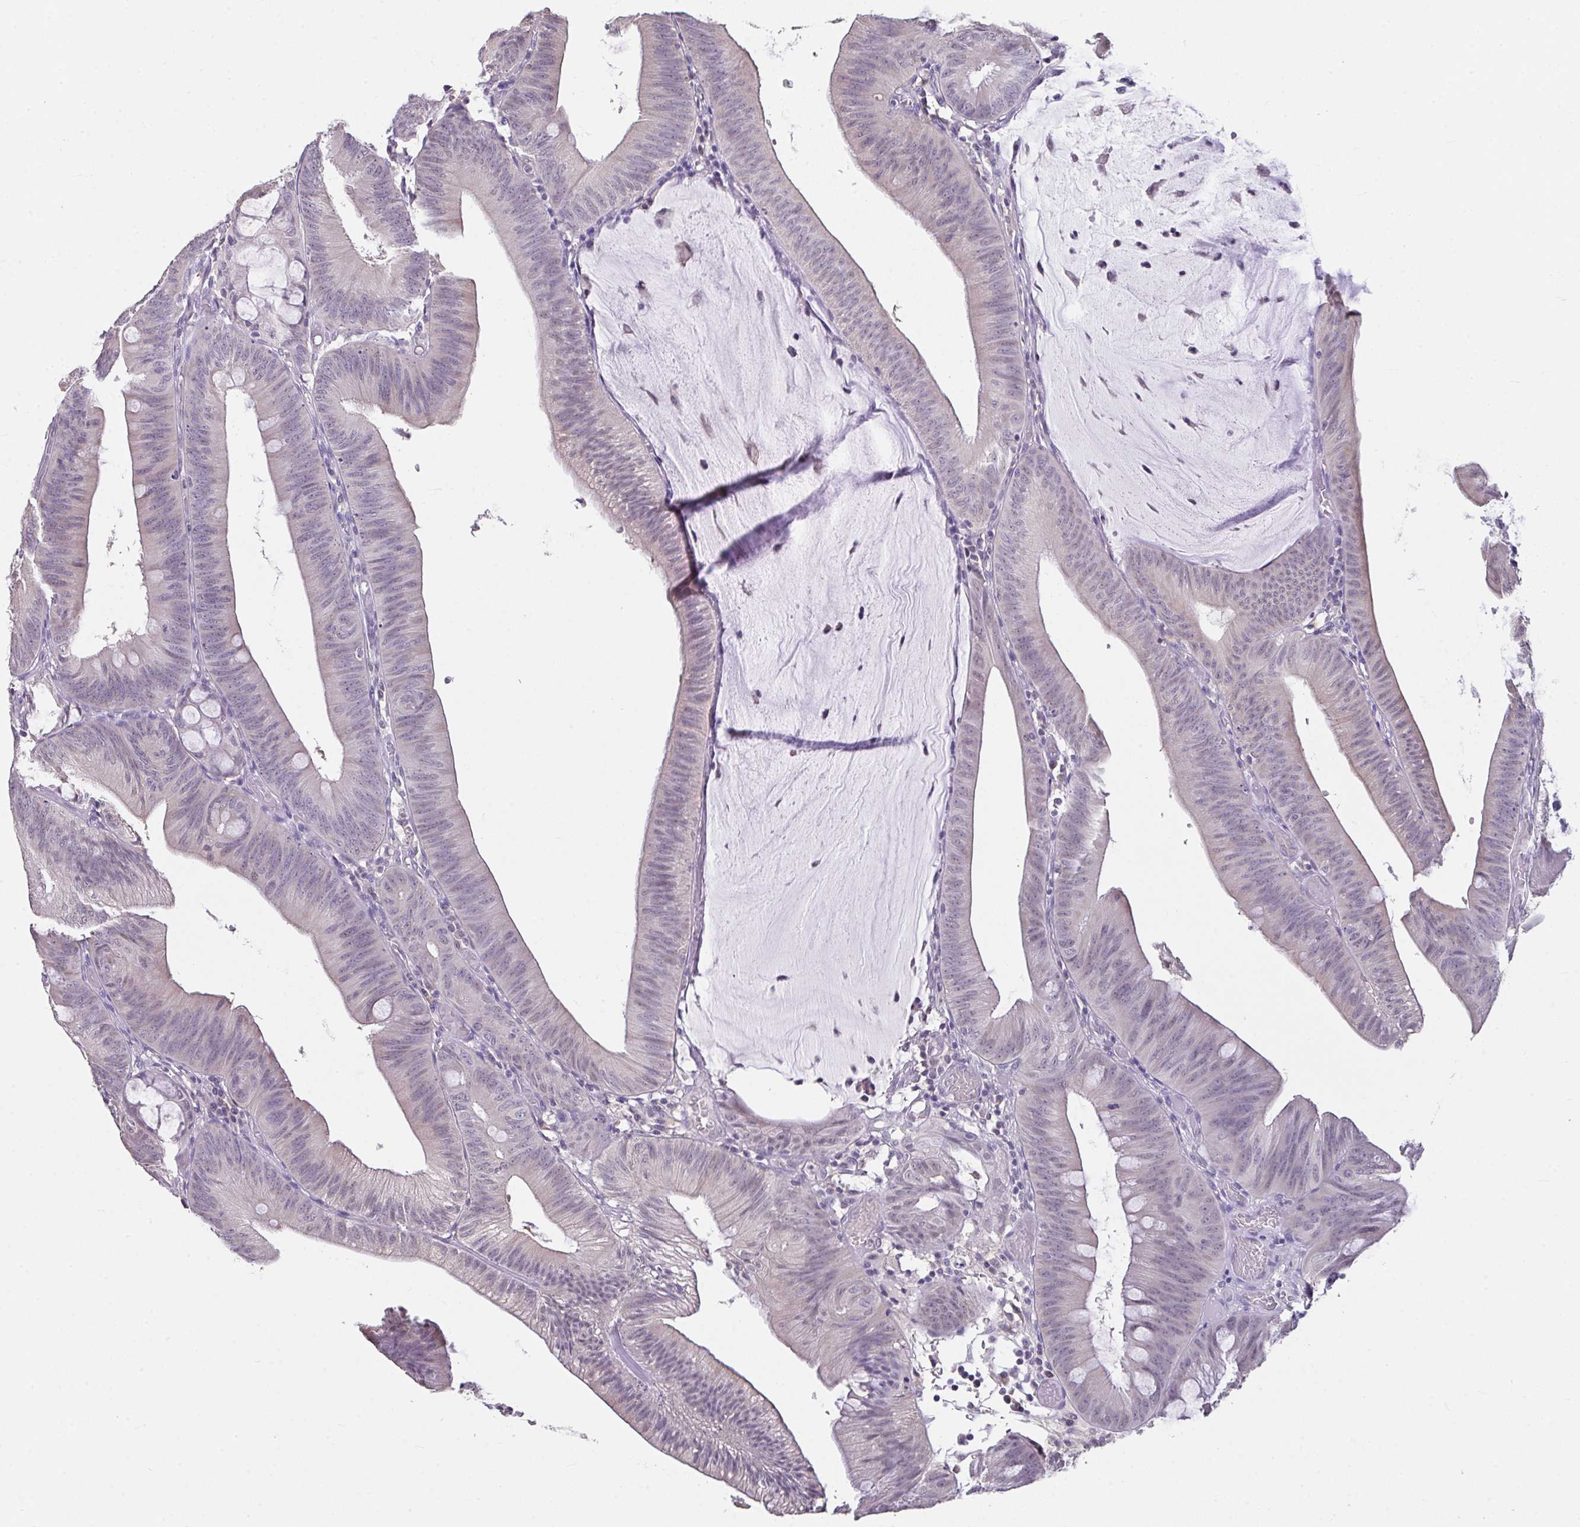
{"staining": {"intensity": "weak", "quantity": "<25%", "location": "cytoplasmic/membranous,nuclear"}, "tissue": "colorectal cancer", "cell_type": "Tumor cells", "image_type": "cancer", "snomed": [{"axis": "morphology", "description": "Adenocarcinoma, NOS"}, {"axis": "topography", "description": "Colon"}], "caption": "Immunohistochemistry (IHC) image of neoplastic tissue: colorectal adenocarcinoma stained with DAB demonstrates no significant protein staining in tumor cells.", "gene": "GLTPD2", "patient": {"sex": "male", "age": 84}}